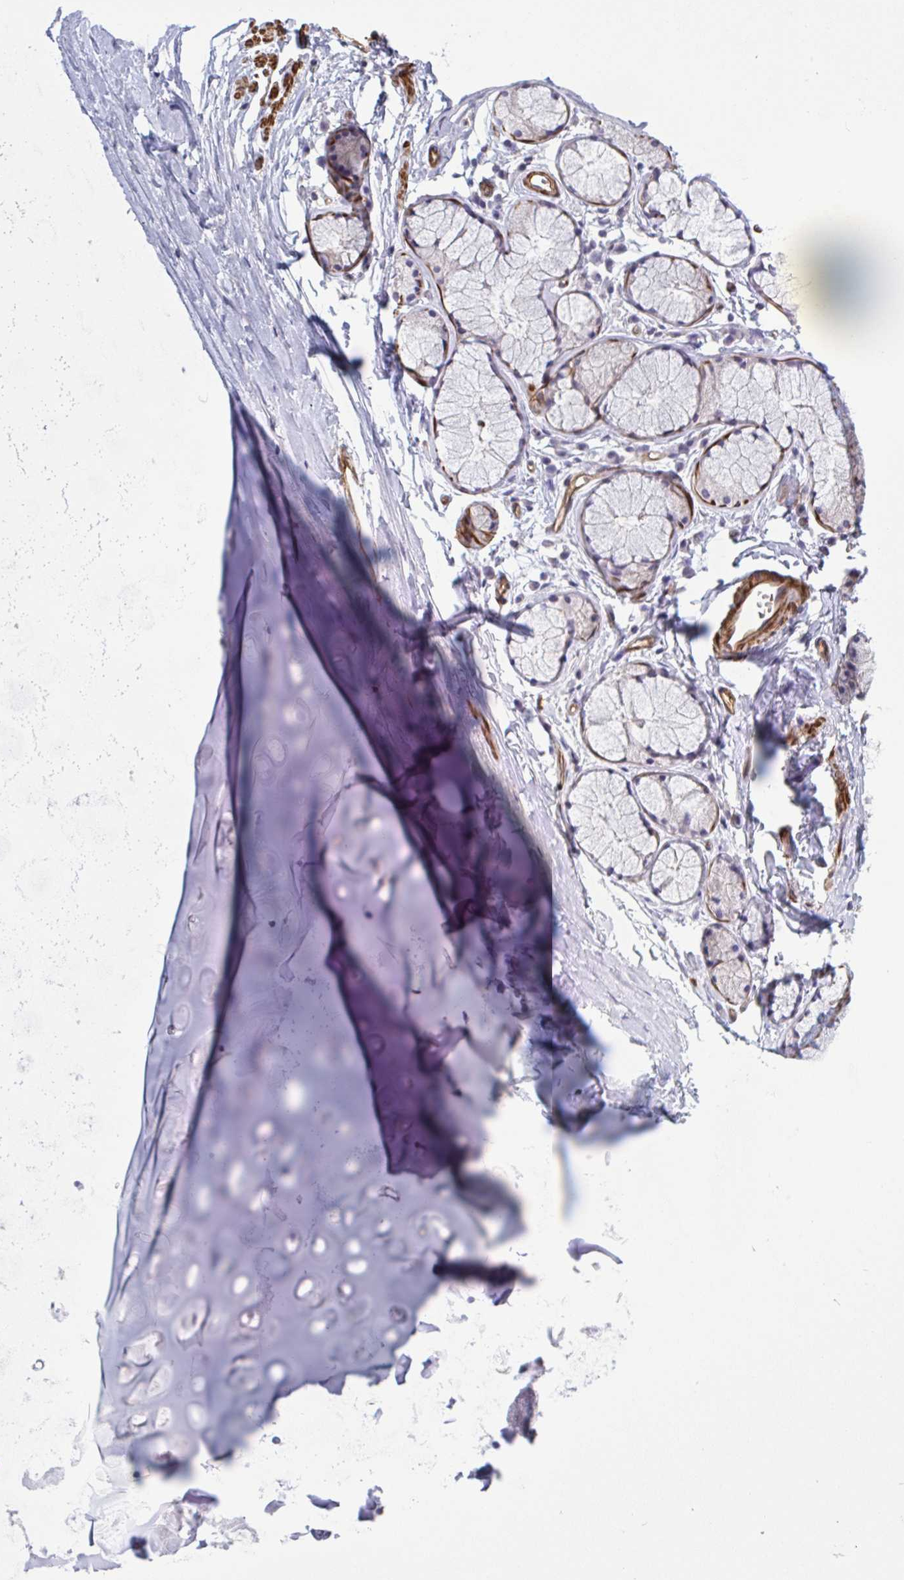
{"staining": {"intensity": "negative", "quantity": "none", "location": "none"}, "tissue": "adipose tissue", "cell_type": "Adipocytes", "image_type": "normal", "snomed": [{"axis": "morphology", "description": "Normal tissue, NOS"}, {"axis": "morphology", "description": "Degeneration, NOS"}, {"axis": "topography", "description": "Cartilage tissue"}, {"axis": "topography", "description": "Lung"}], "caption": "Adipocytes show no significant expression in normal adipose tissue. (DAB immunohistochemistry with hematoxylin counter stain).", "gene": "SHISA7", "patient": {"sex": "female", "age": 61}}